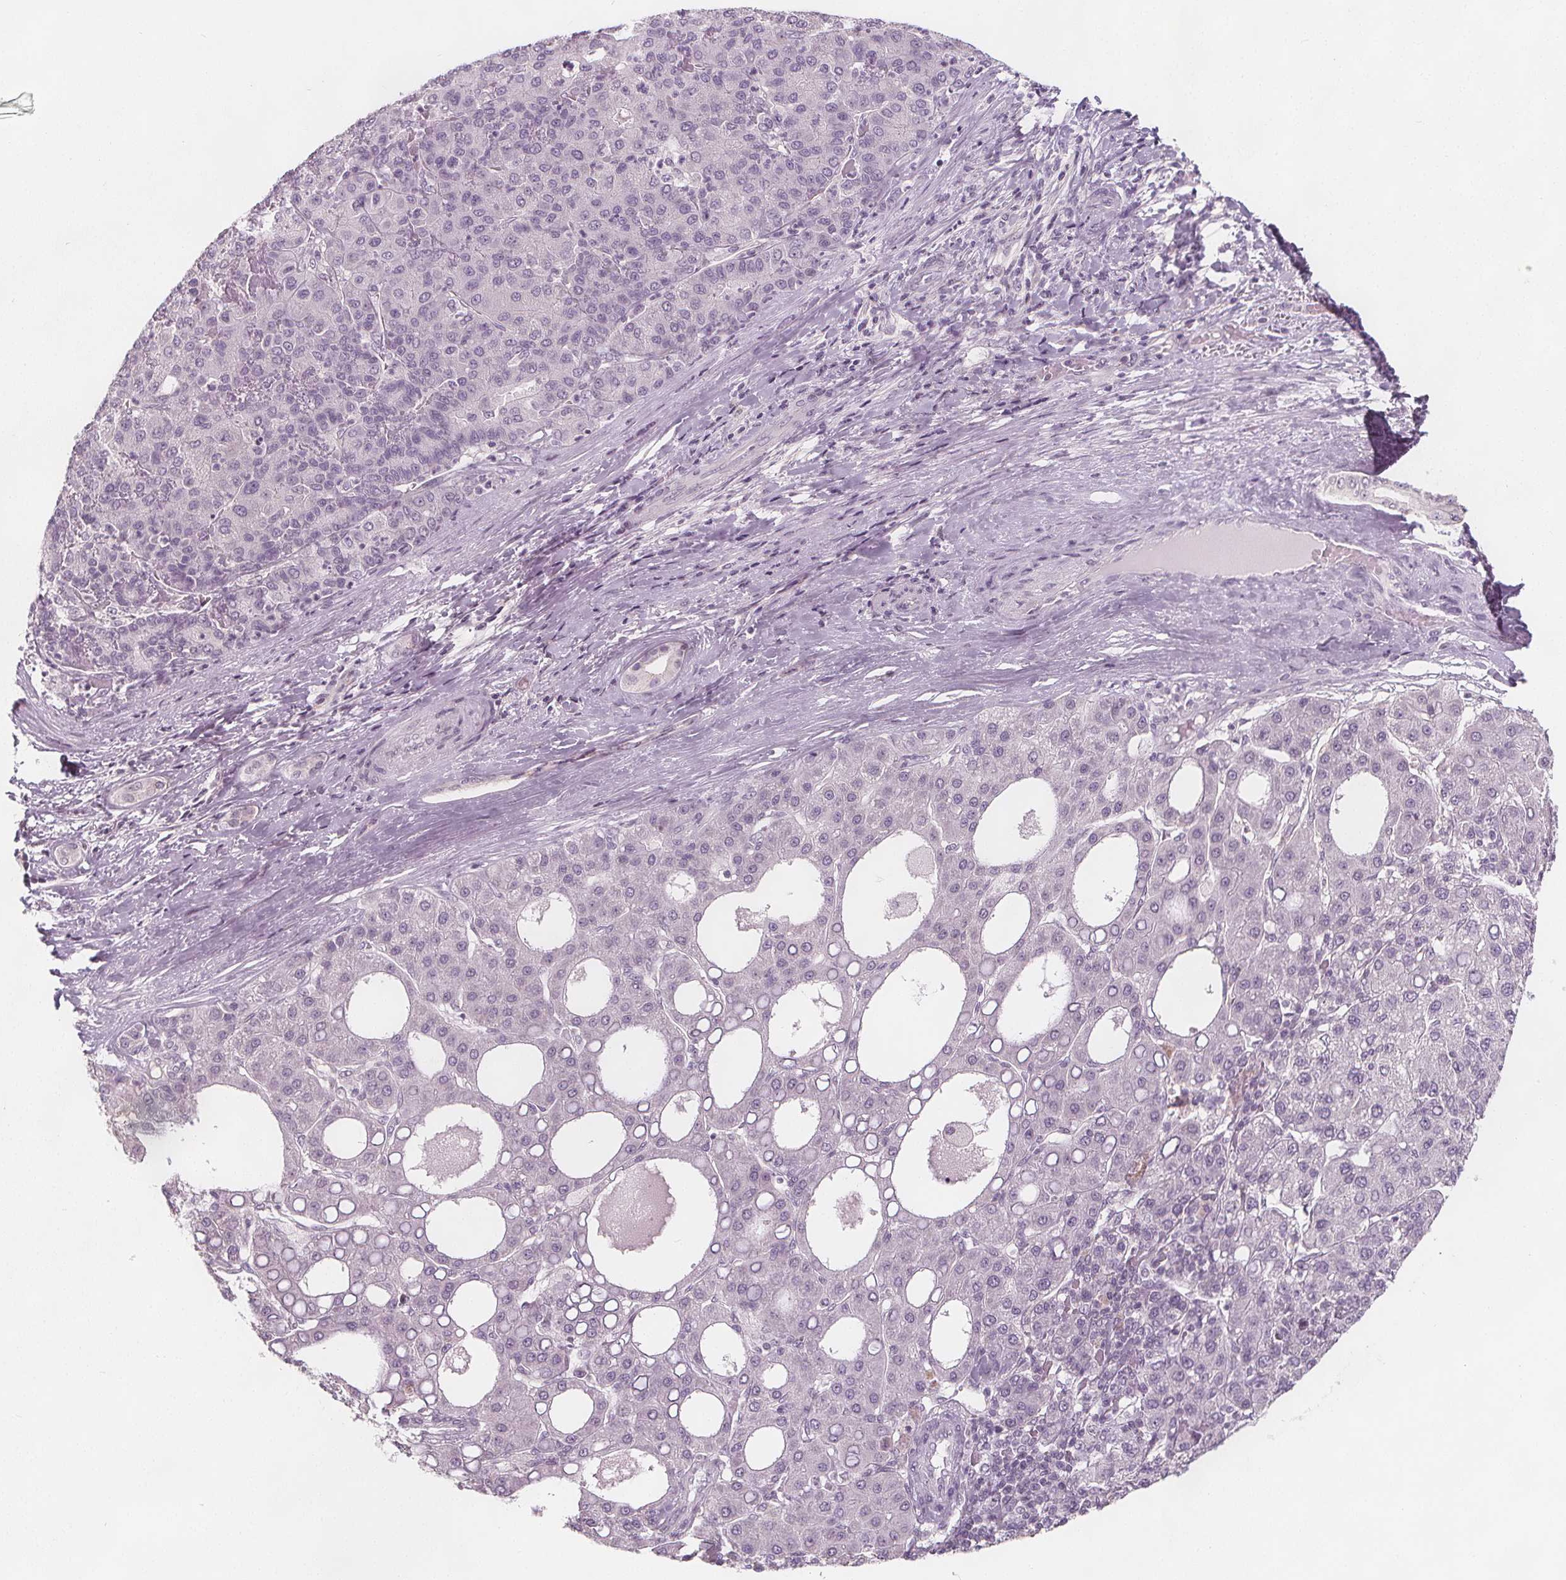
{"staining": {"intensity": "negative", "quantity": "none", "location": "none"}, "tissue": "liver cancer", "cell_type": "Tumor cells", "image_type": "cancer", "snomed": [{"axis": "morphology", "description": "Carcinoma, Hepatocellular, NOS"}, {"axis": "topography", "description": "Liver"}], "caption": "This is an immunohistochemistry (IHC) micrograph of human hepatocellular carcinoma (liver). There is no staining in tumor cells.", "gene": "C1orf167", "patient": {"sex": "male", "age": 65}}